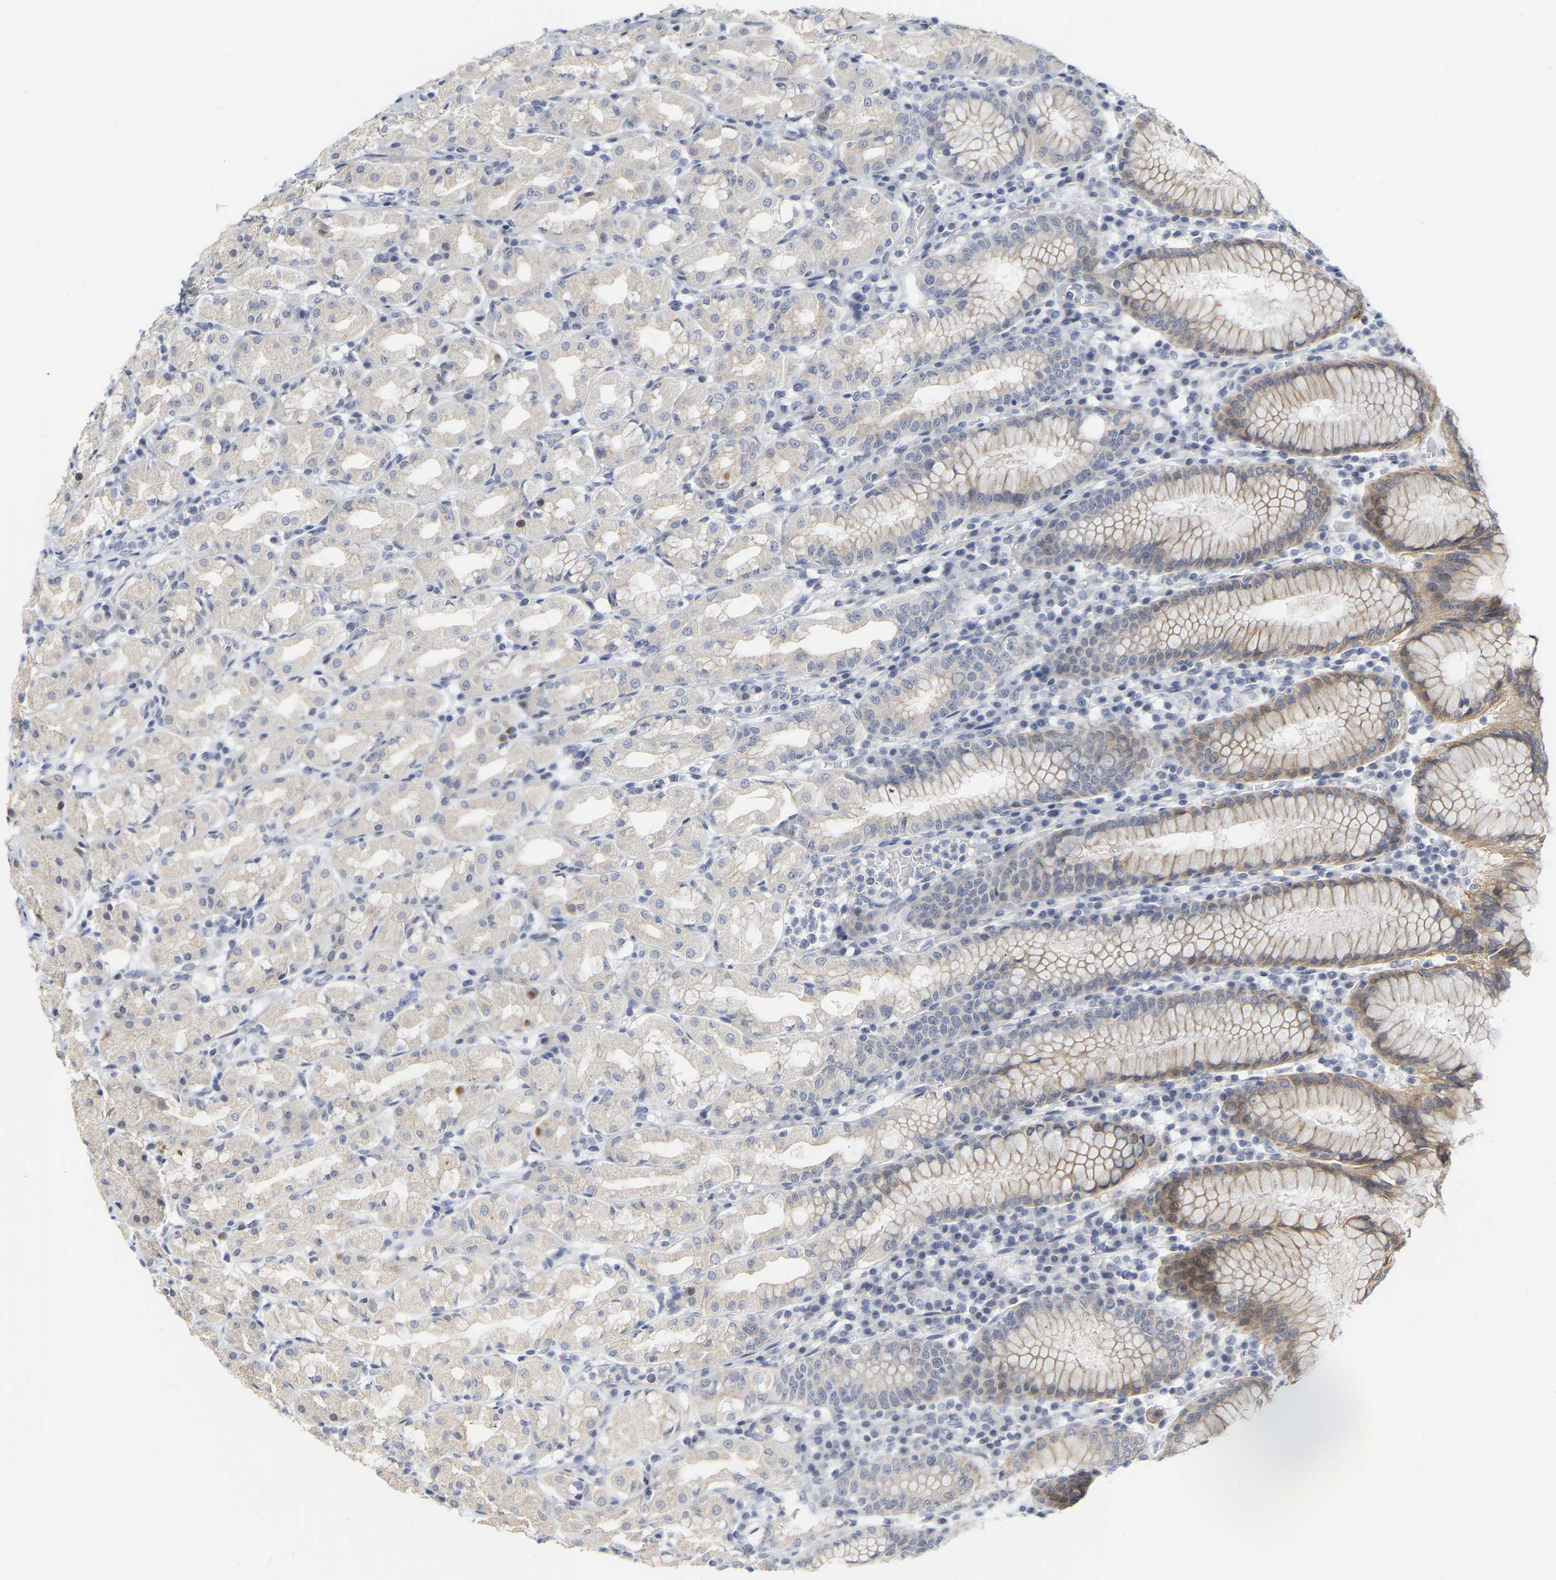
{"staining": {"intensity": "weak", "quantity": "<25%", "location": "cytoplasmic/membranous"}, "tissue": "stomach", "cell_type": "Glandular cells", "image_type": "normal", "snomed": [{"axis": "morphology", "description": "Normal tissue, NOS"}, {"axis": "topography", "description": "Stomach"}, {"axis": "topography", "description": "Stomach, lower"}], "caption": "Micrograph shows no significant protein staining in glandular cells of benign stomach. (DAB (3,3'-diaminobenzidine) immunohistochemistry (IHC) with hematoxylin counter stain).", "gene": "KRT76", "patient": {"sex": "female", "age": 56}}